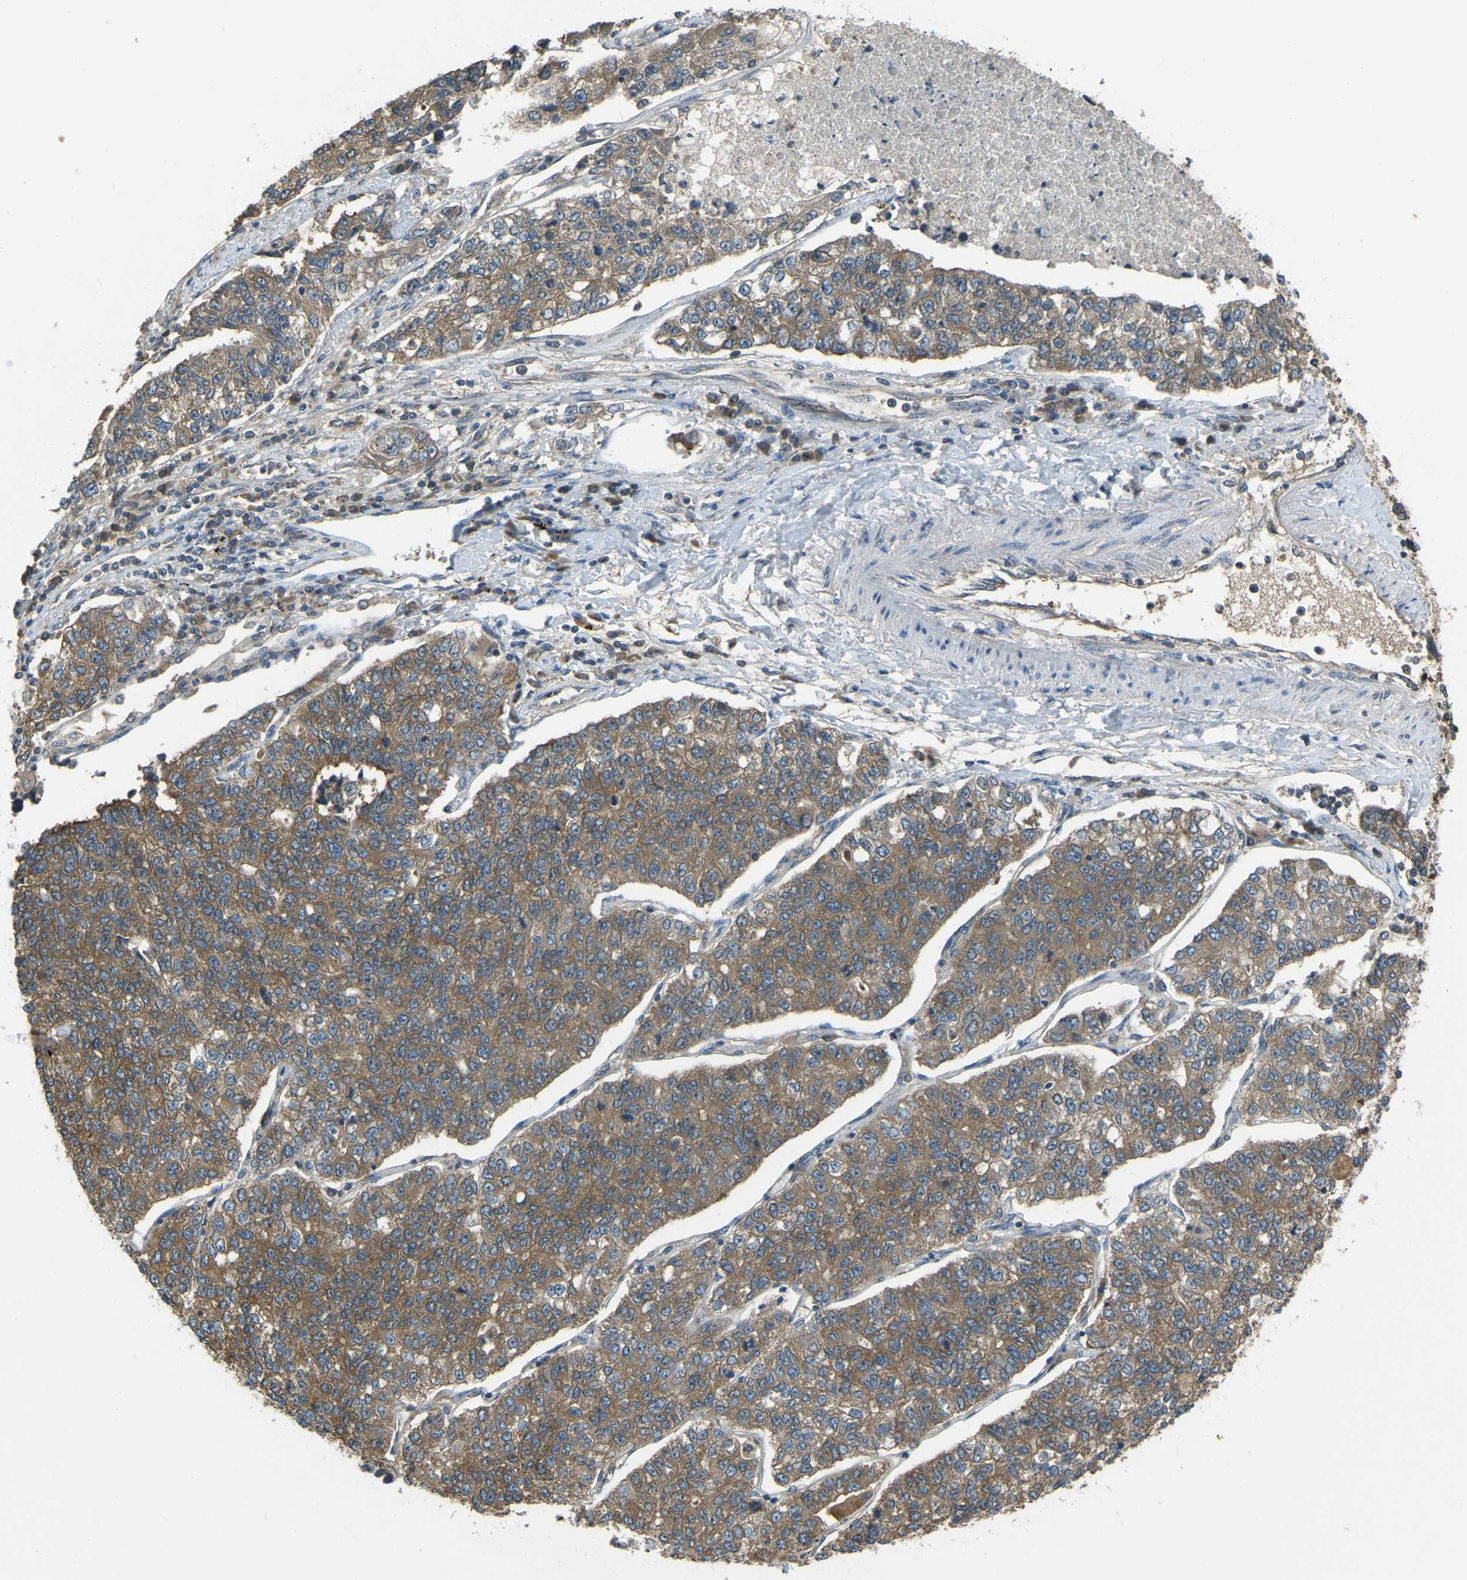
{"staining": {"intensity": "moderate", "quantity": ">75%", "location": "cytoplasmic/membranous"}, "tissue": "lung cancer", "cell_type": "Tumor cells", "image_type": "cancer", "snomed": [{"axis": "morphology", "description": "Adenocarcinoma, NOS"}, {"axis": "topography", "description": "Lung"}], "caption": "Brown immunohistochemical staining in human lung cancer (adenocarcinoma) demonstrates moderate cytoplasmic/membranous staining in about >75% of tumor cells. (IHC, brightfield microscopy, high magnification).", "gene": "AIMP1", "patient": {"sex": "male", "age": 49}}